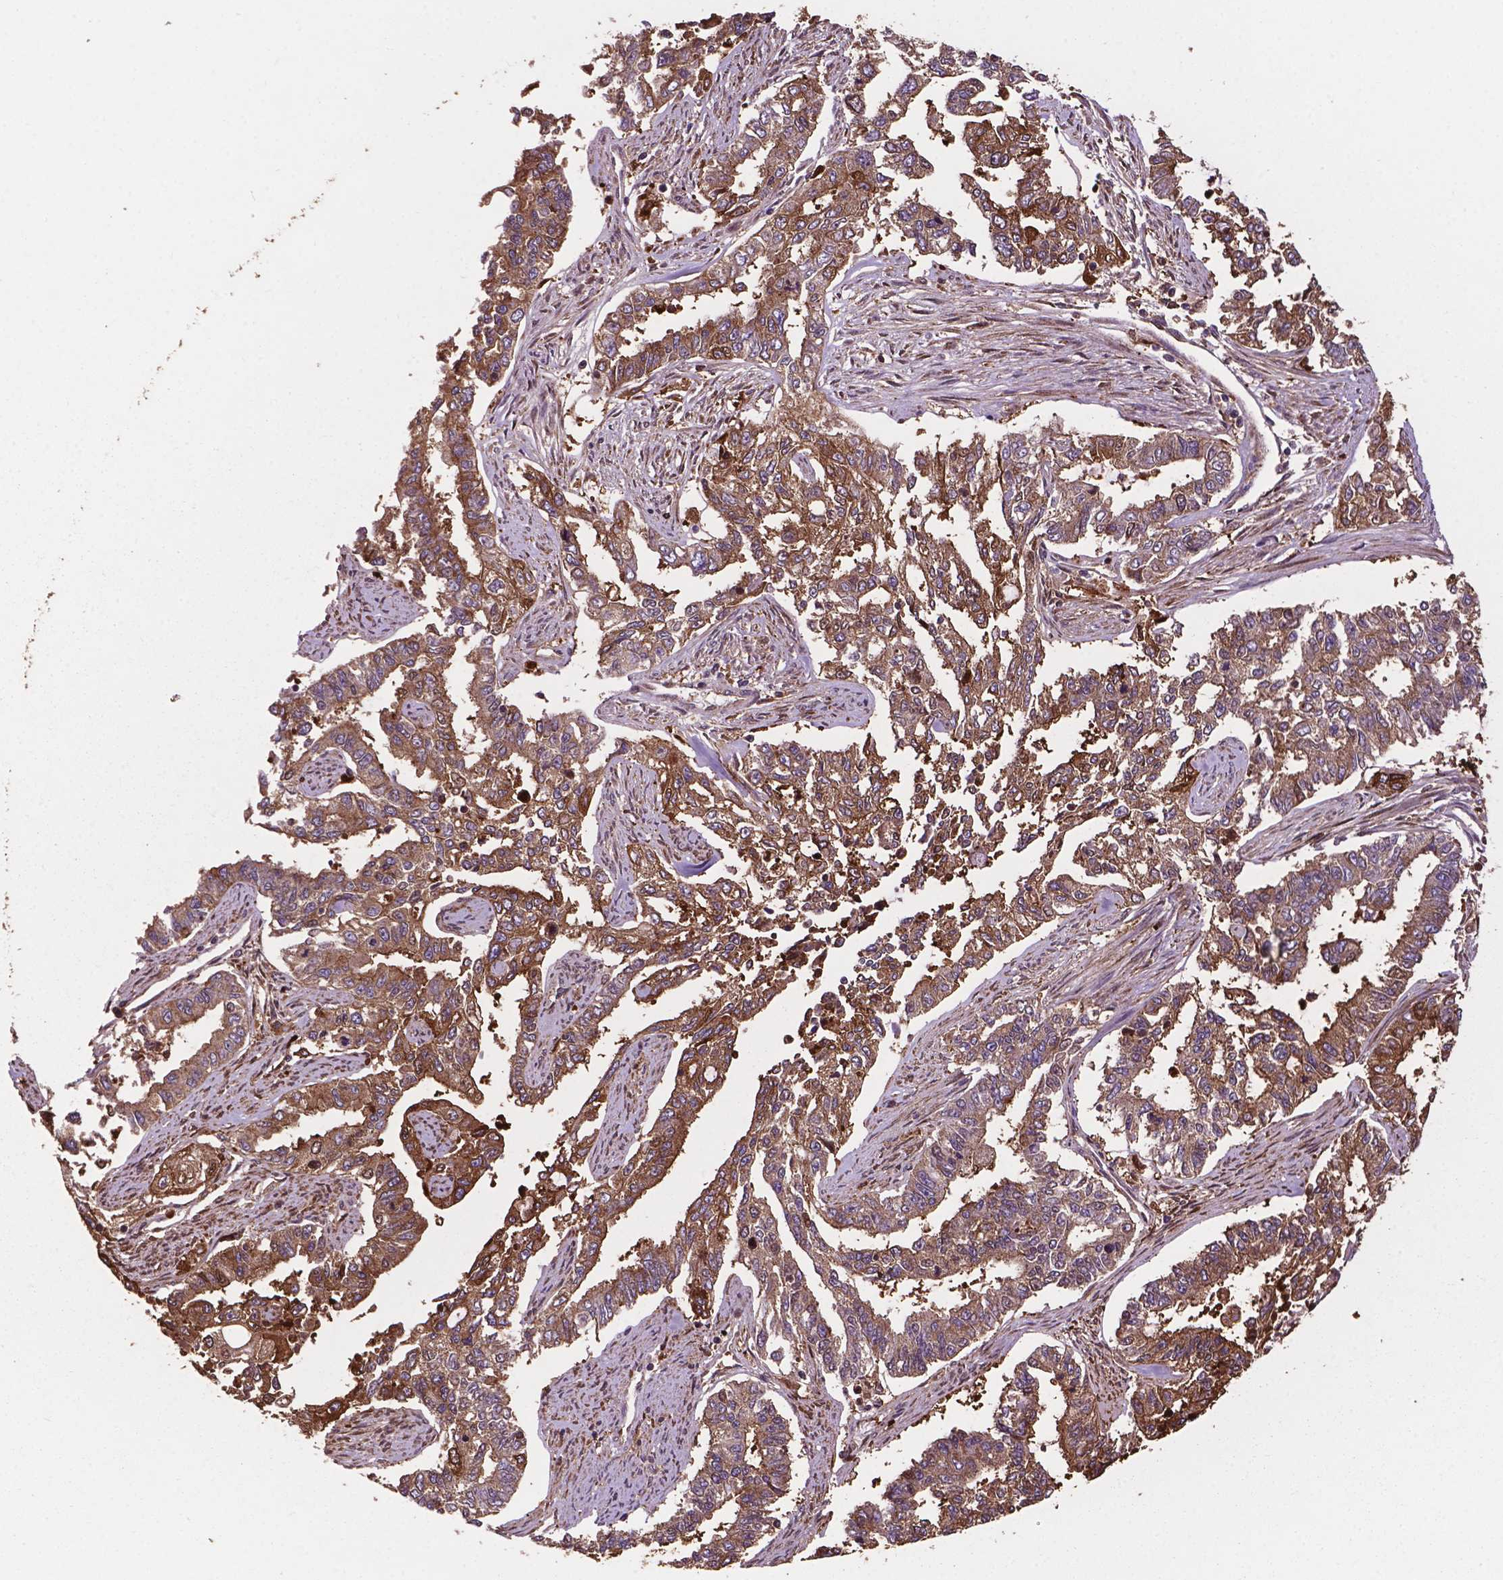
{"staining": {"intensity": "moderate", "quantity": ">75%", "location": "cytoplasmic/membranous"}, "tissue": "endometrial cancer", "cell_type": "Tumor cells", "image_type": "cancer", "snomed": [{"axis": "morphology", "description": "Adenocarcinoma, NOS"}, {"axis": "topography", "description": "Uterus"}], "caption": "A brown stain labels moderate cytoplasmic/membranous staining of a protein in endometrial cancer tumor cells. (IHC, brightfield microscopy, high magnification).", "gene": "SMAD3", "patient": {"sex": "female", "age": 59}}